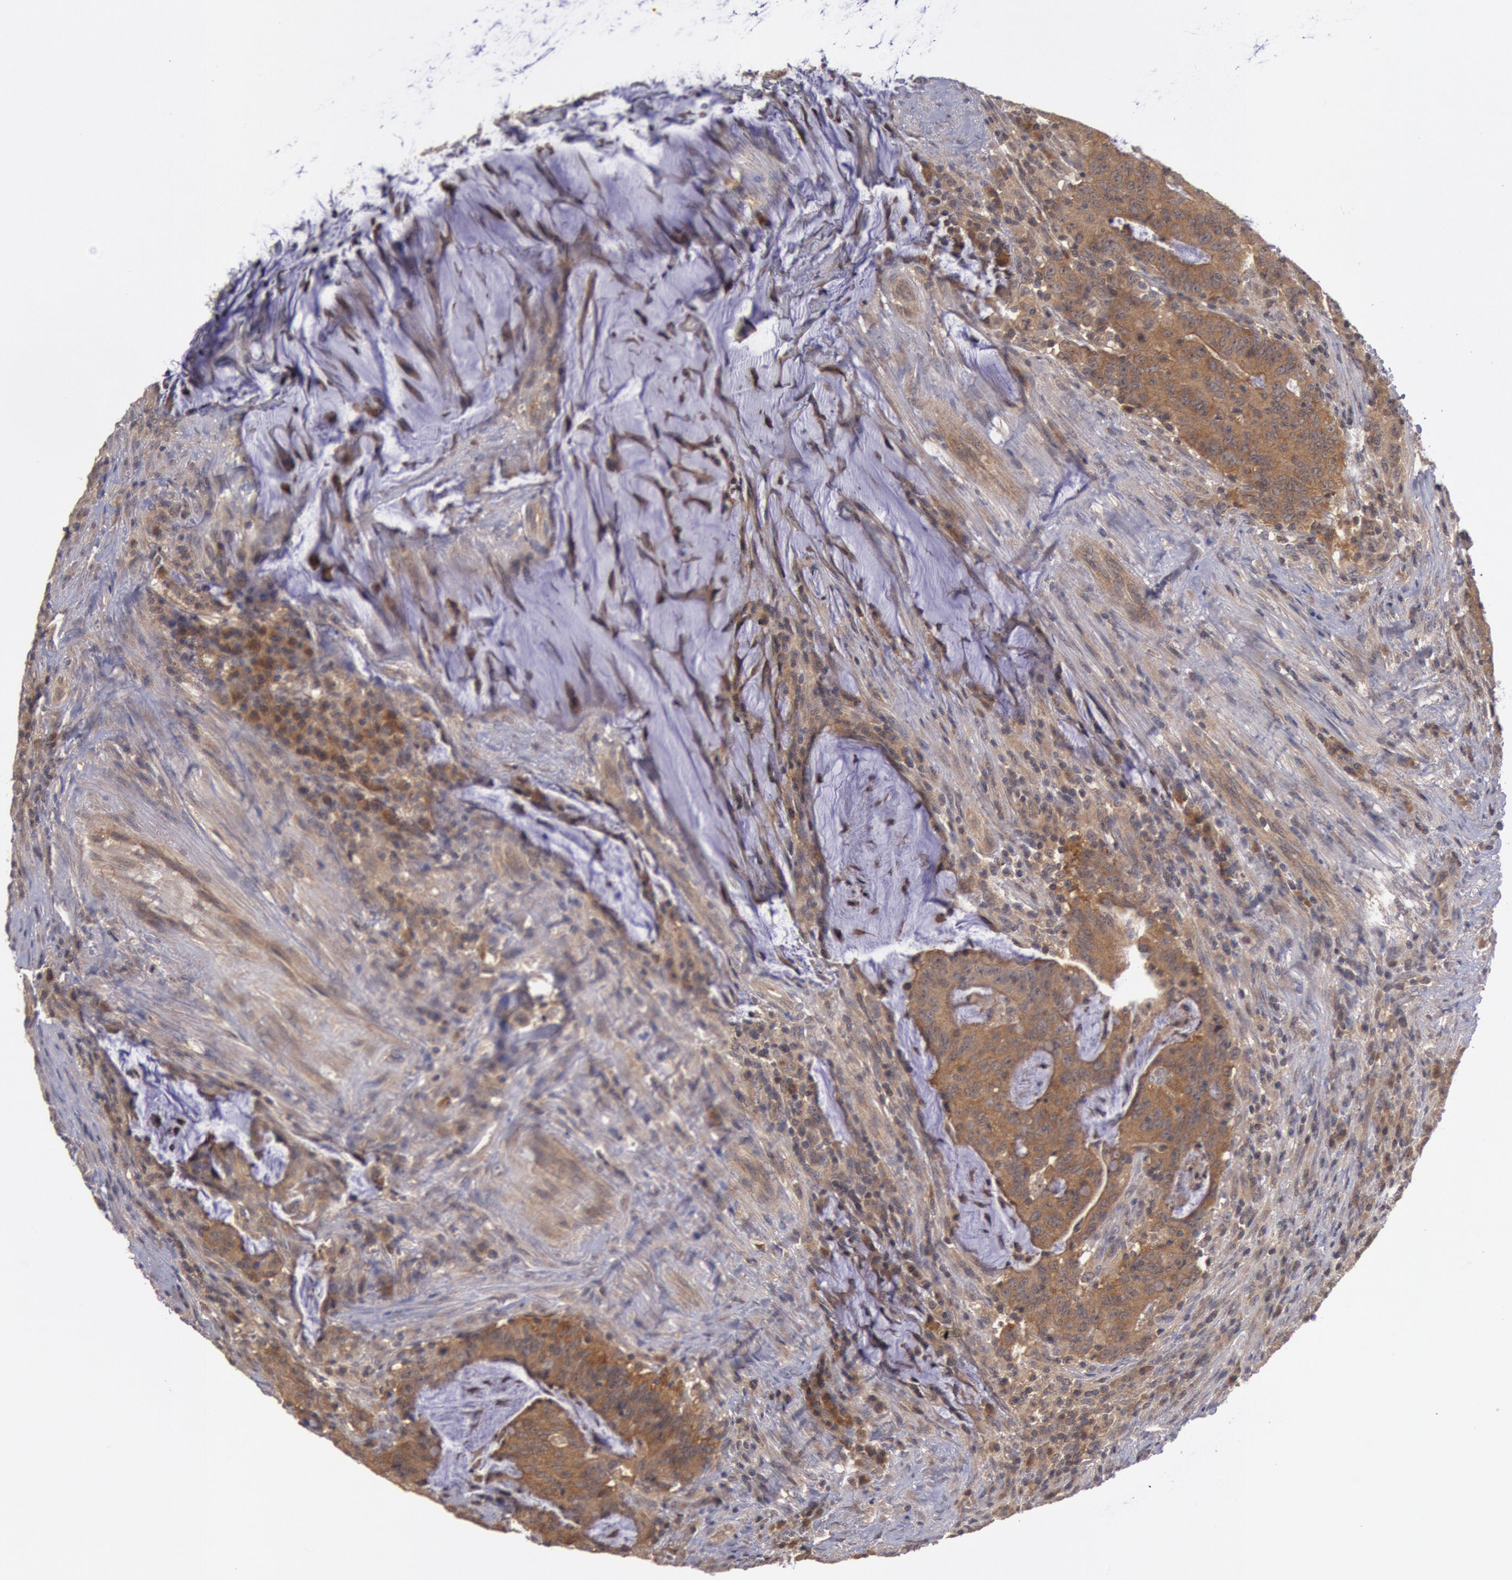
{"staining": {"intensity": "moderate", "quantity": ">75%", "location": "cytoplasmic/membranous"}, "tissue": "colorectal cancer", "cell_type": "Tumor cells", "image_type": "cancer", "snomed": [{"axis": "morphology", "description": "Adenocarcinoma, NOS"}, {"axis": "topography", "description": "Colon"}], "caption": "Moderate cytoplasmic/membranous positivity for a protein is identified in approximately >75% of tumor cells of colorectal cancer using immunohistochemistry (IHC).", "gene": "BRAF", "patient": {"sex": "male", "age": 54}}